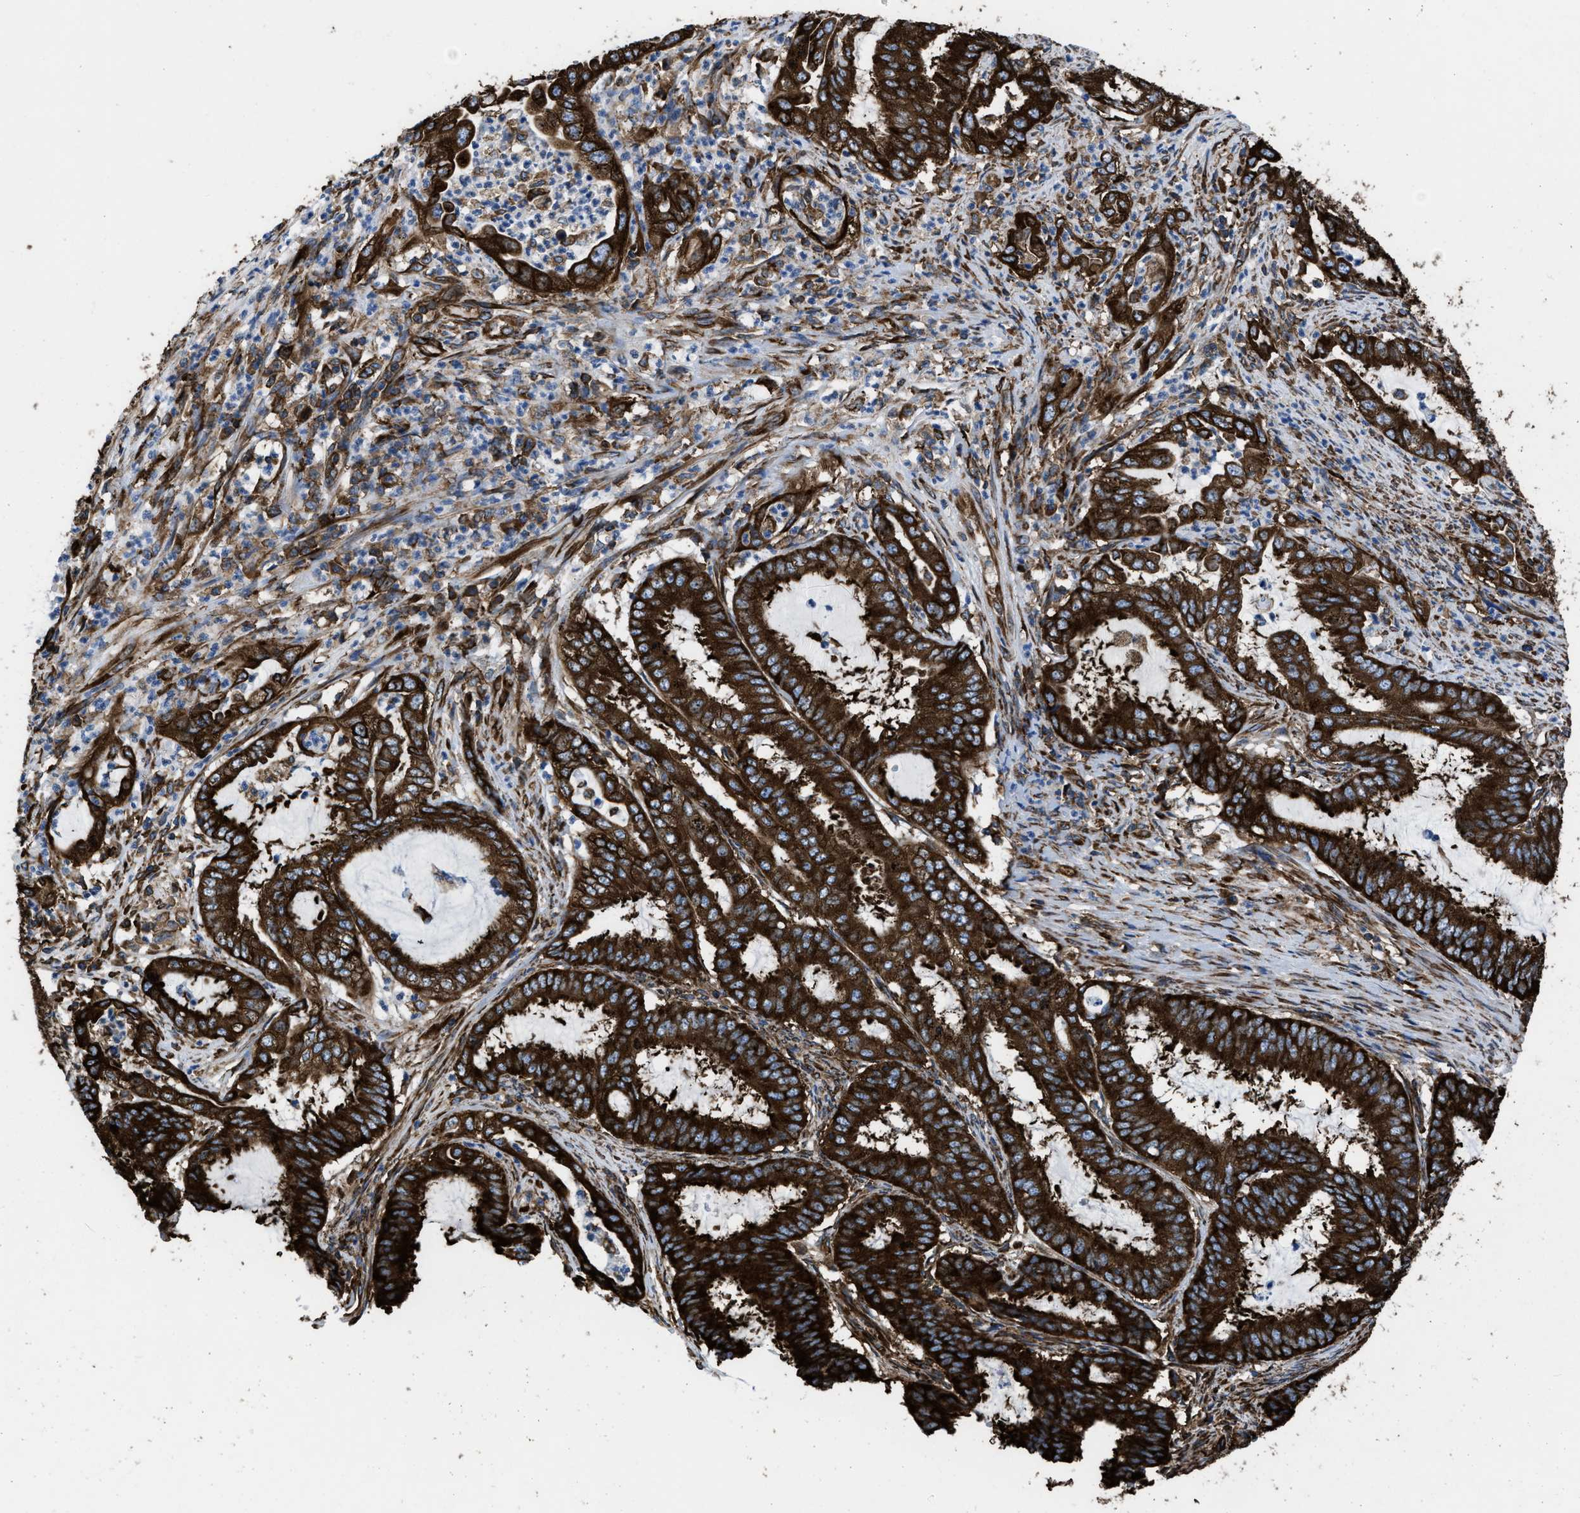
{"staining": {"intensity": "strong", "quantity": ">75%", "location": "cytoplasmic/membranous"}, "tissue": "endometrial cancer", "cell_type": "Tumor cells", "image_type": "cancer", "snomed": [{"axis": "morphology", "description": "Adenocarcinoma, NOS"}, {"axis": "topography", "description": "Endometrium"}], "caption": "This micrograph displays immunohistochemistry (IHC) staining of endometrial adenocarcinoma, with high strong cytoplasmic/membranous expression in approximately >75% of tumor cells.", "gene": "CAPRIN1", "patient": {"sex": "female", "age": 51}}